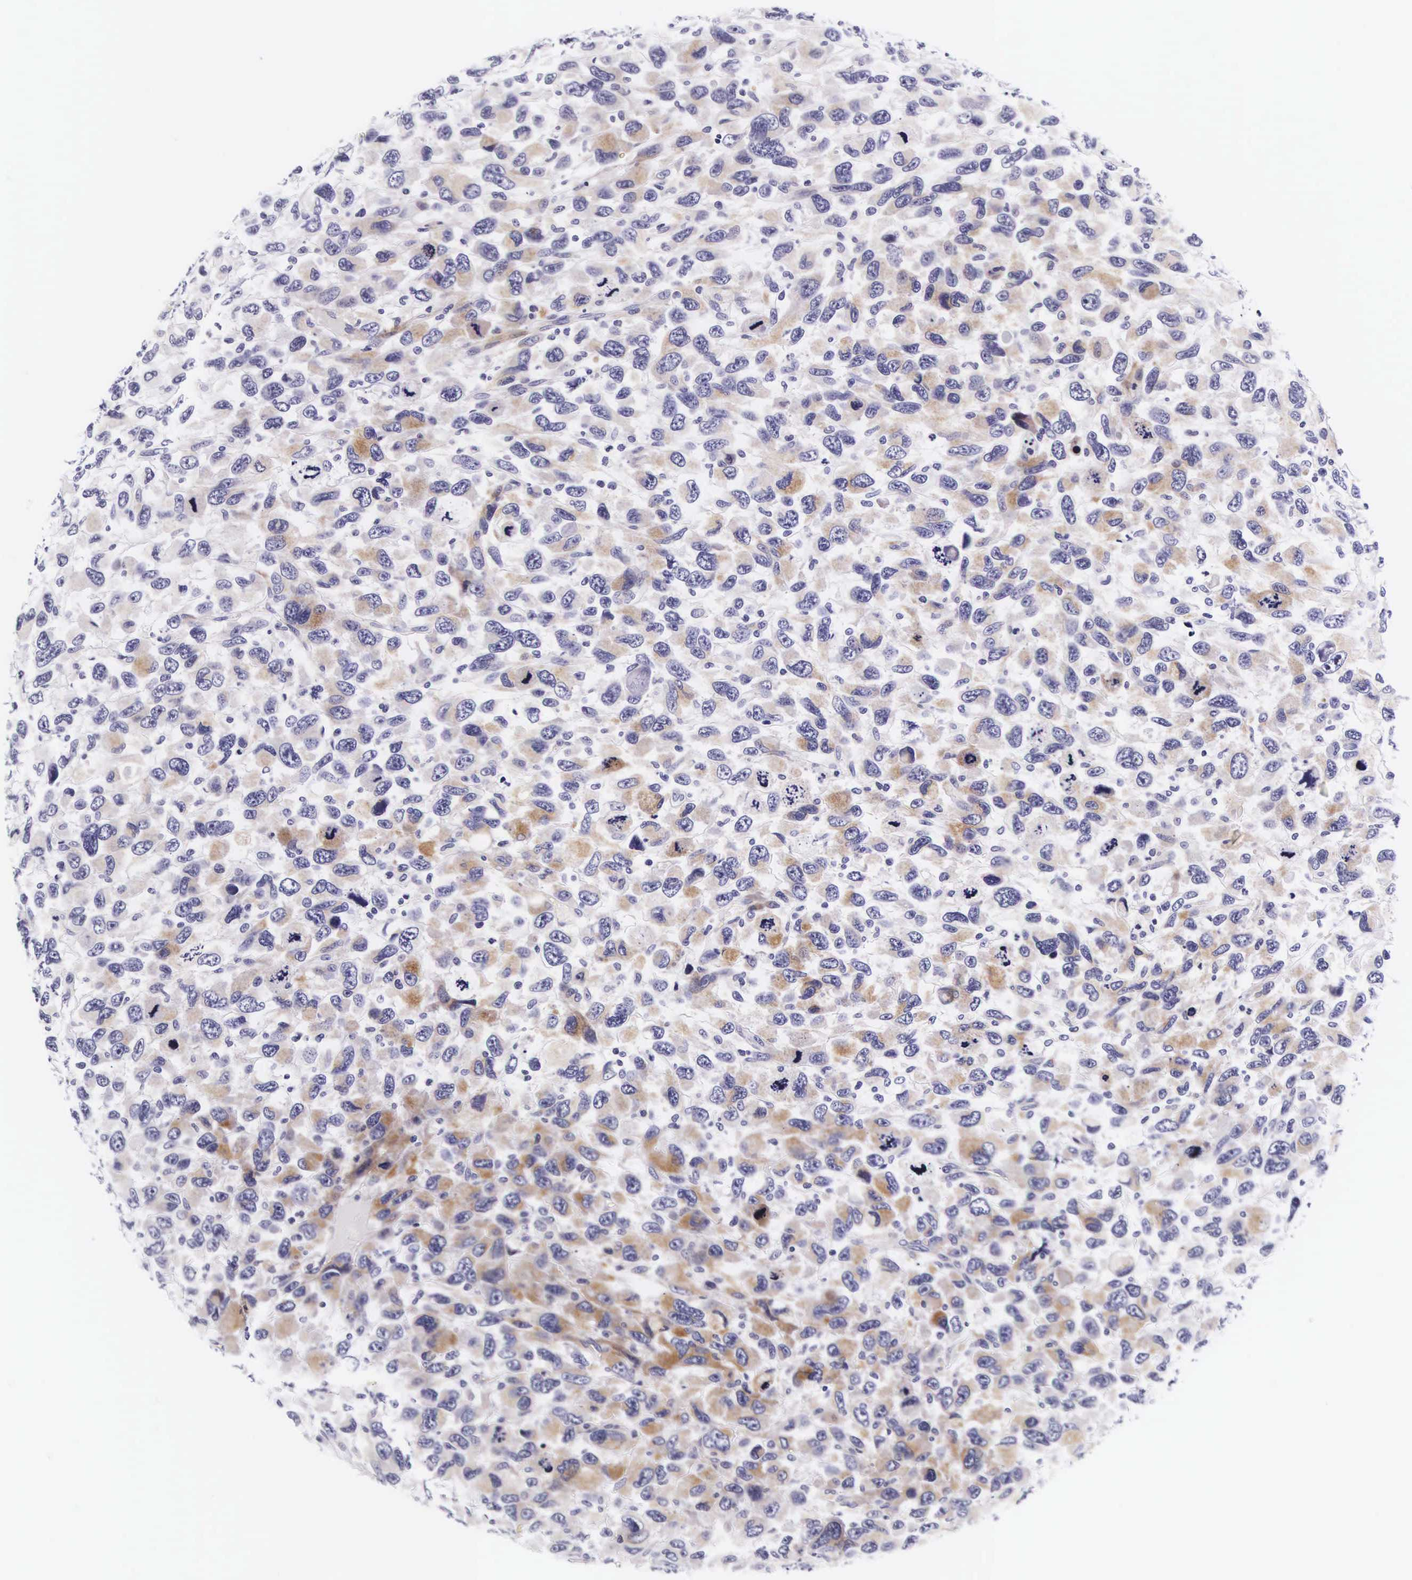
{"staining": {"intensity": "negative", "quantity": "none", "location": "none"}, "tissue": "renal cancer", "cell_type": "Tumor cells", "image_type": "cancer", "snomed": [{"axis": "morphology", "description": "Adenocarcinoma, NOS"}, {"axis": "topography", "description": "Kidney"}], "caption": "IHC of human renal adenocarcinoma exhibits no positivity in tumor cells.", "gene": "UPRT", "patient": {"sex": "male", "age": 79}}